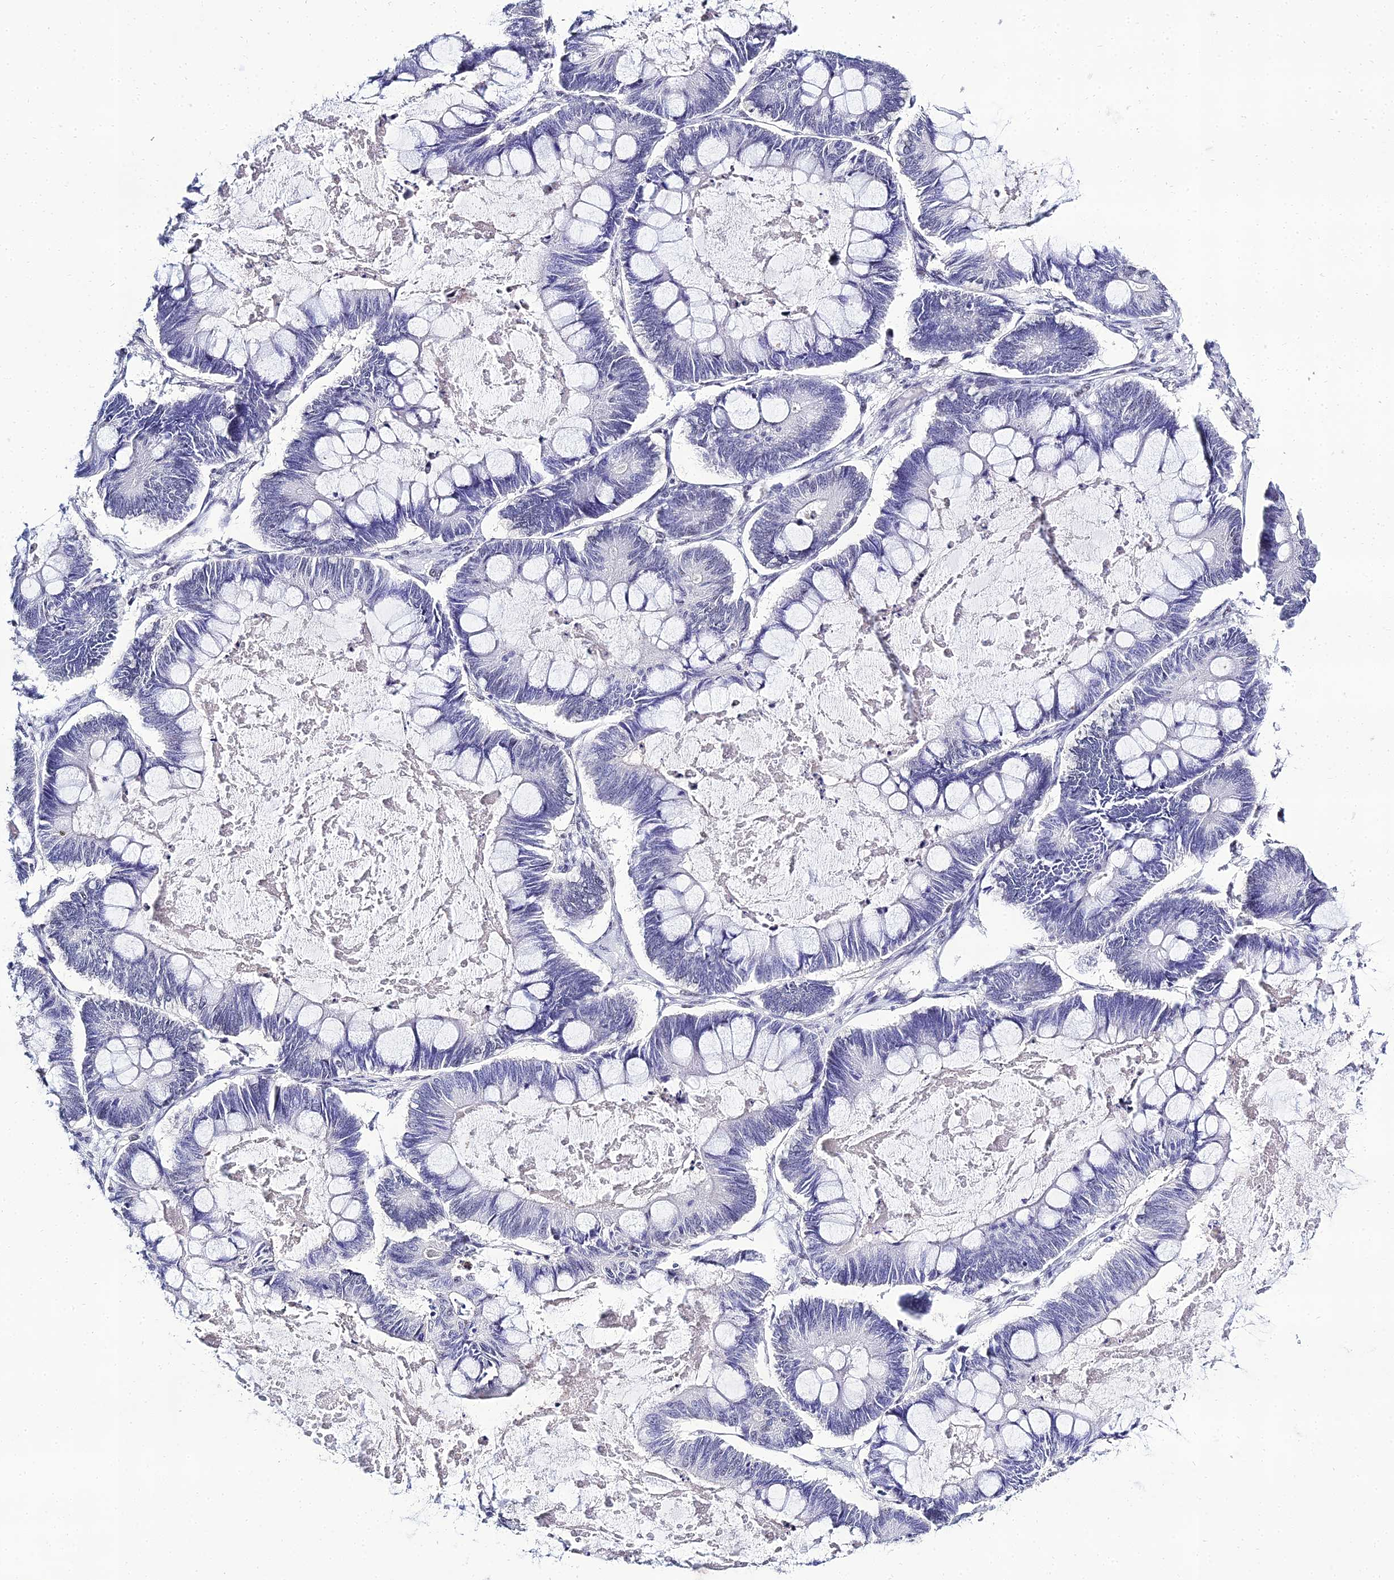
{"staining": {"intensity": "negative", "quantity": "none", "location": "none"}, "tissue": "ovarian cancer", "cell_type": "Tumor cells", "image_type": "cancer", "snomed": [{"axis": "morphology", "description": "Cystadenocarcinoma, mucinous, NOS"}, {"axis": "topography", "description": "Ovary"}], "caption": "IHC photomicrograph of human ovarian mucinous cystadenocarcinoma stained for a protein (brown), which shows no expression in tumor cells. The staining is performed using DAB brown chromogen with nuclei counter-stained in using hematoxylin.", "gene": "PPP4R2", "patient": {"sex": "female", "age": 61}}